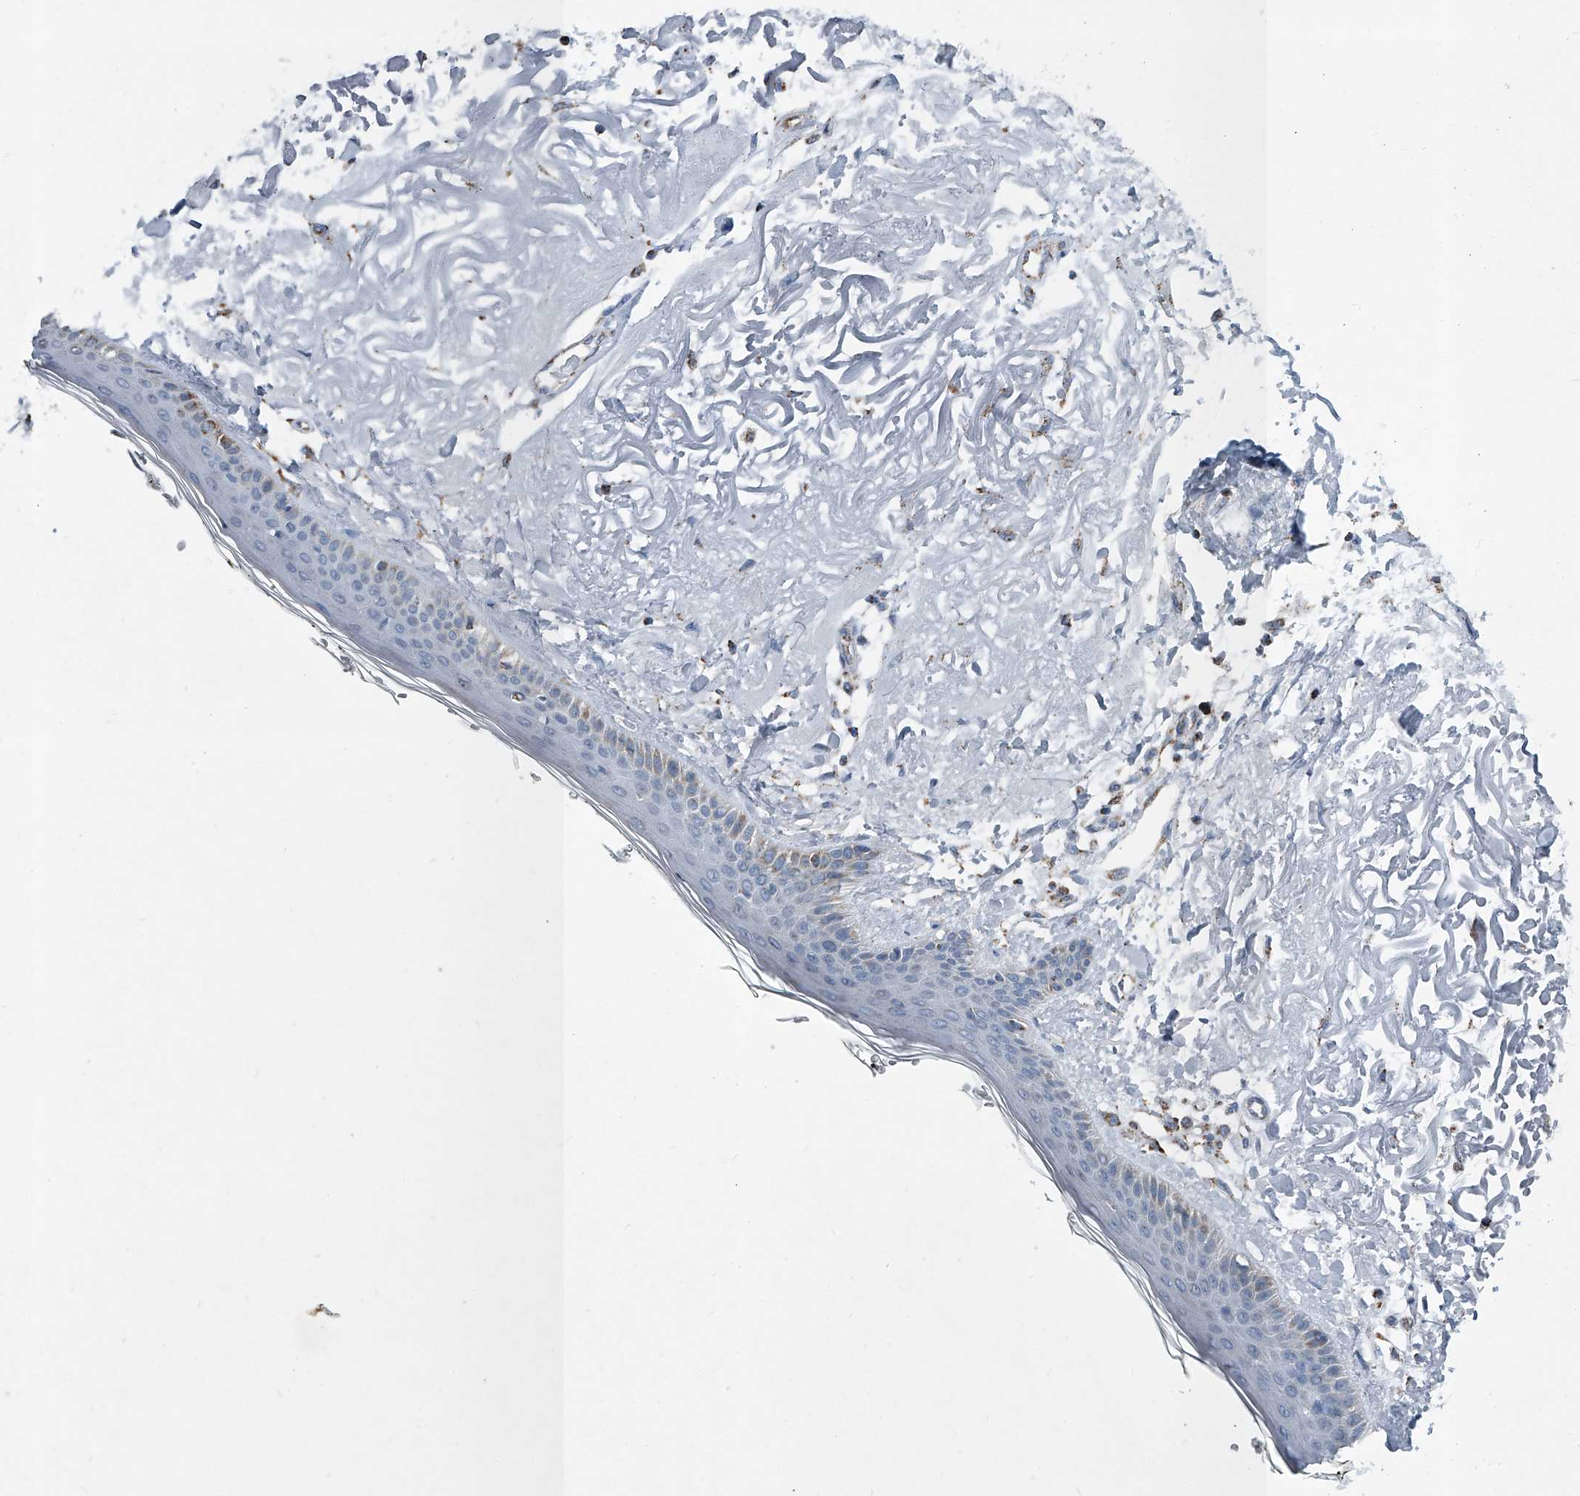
{"staining": {"intensity": "negative", "quantity": "none", "location": "none"}, "tissue": "skin", "cell_type": "Fibroblasts", "image_type": "normal", "snomed": [{"axis": "morphology", "description": "Normal tissue, NOS"}, {"axis": "topography", "description": "Skin"}, {"axis": "topography", "description": "Skeletal muscle"}], "caption": "DAB (3,3'-diaminobenzidine) immunohistochemical staining of normal skin shows no significant staining in fibroblasts.", "gene": "CHRNA7", "patient": {"sex": "male", "age": 83}}